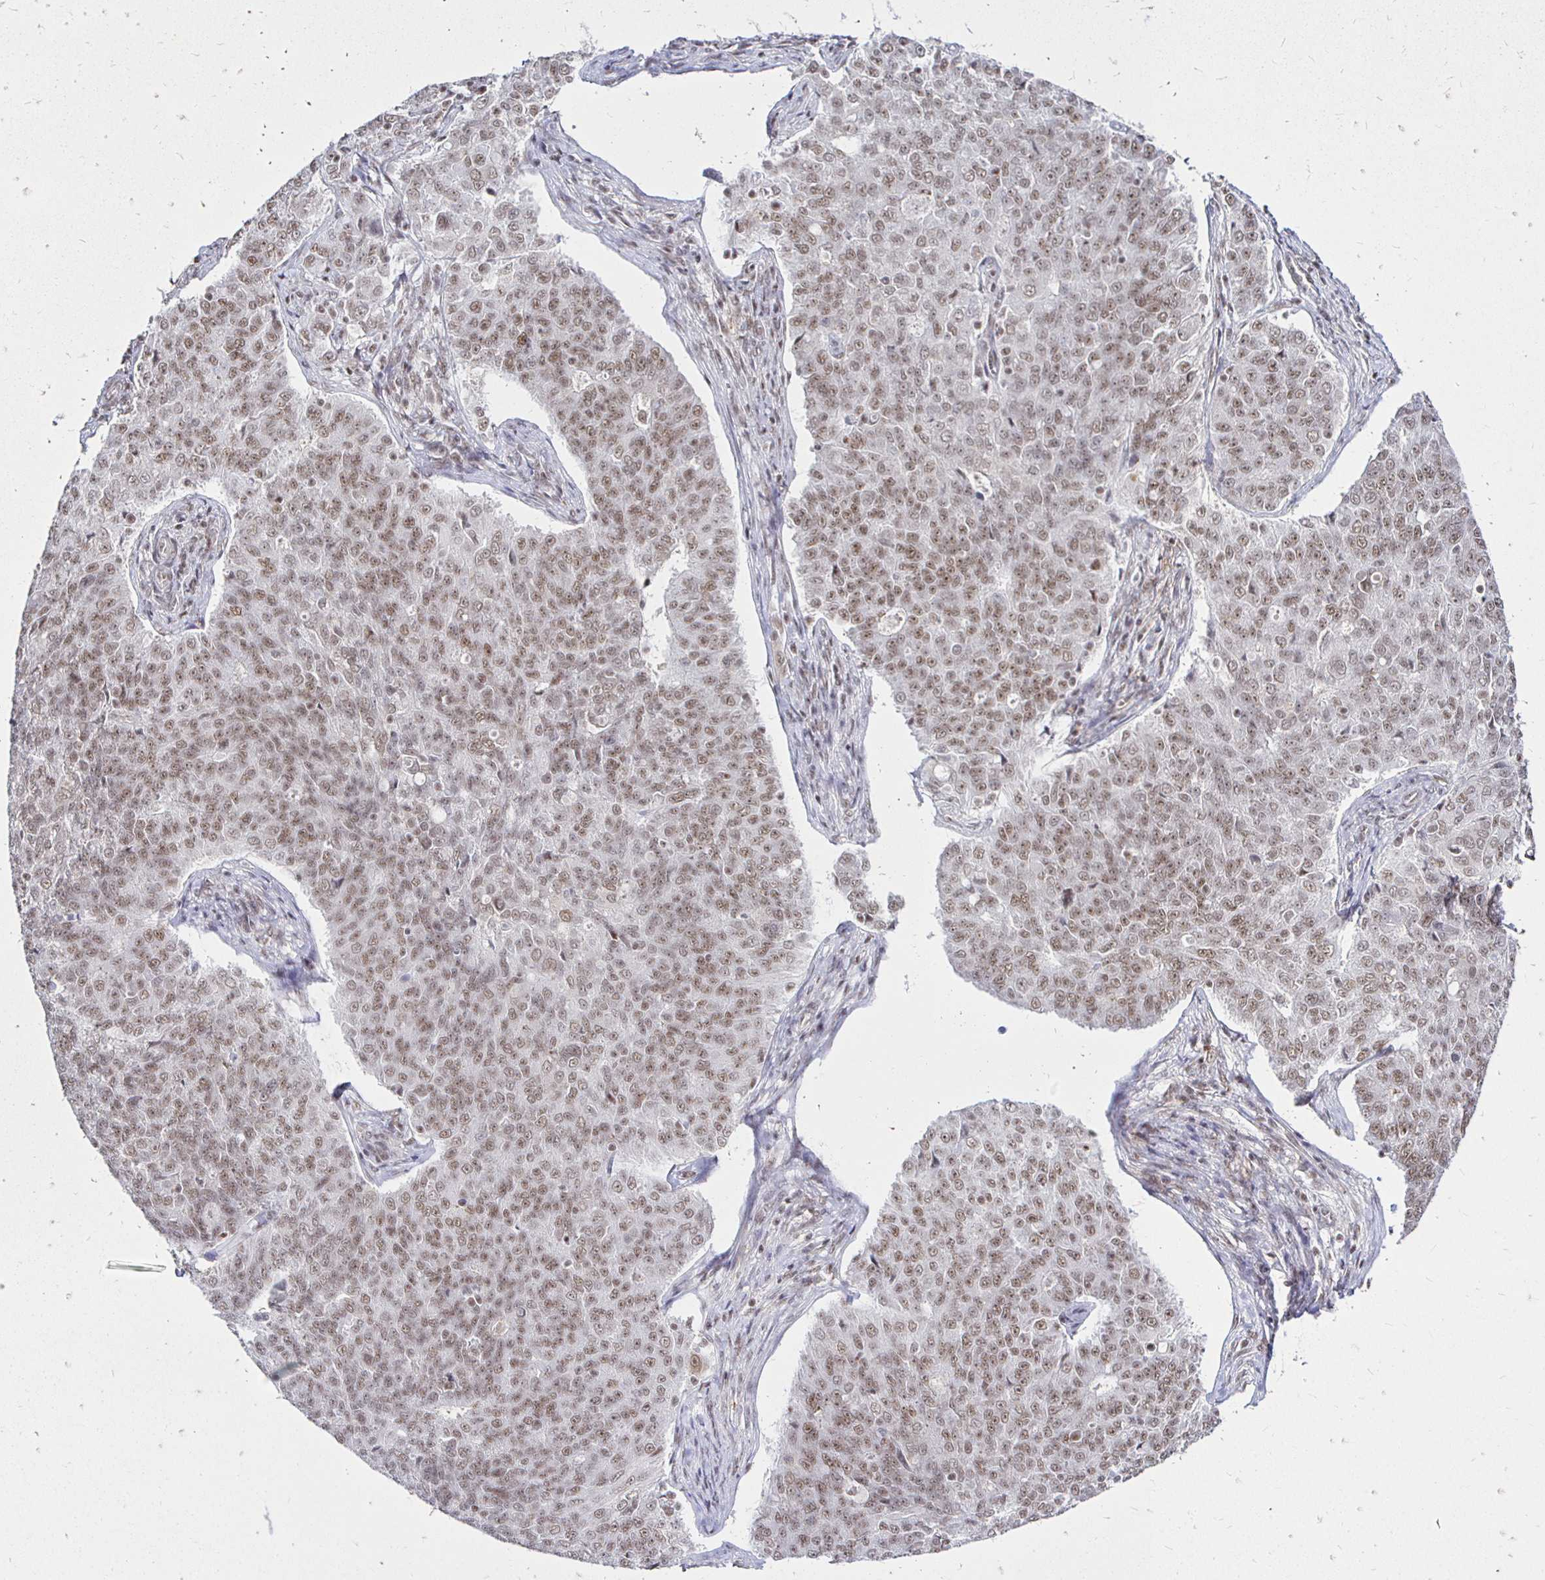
{"staining": {"intensity": "moderate", "quantity": ">75%", "location": "nuclear"}, "tissue": "endometrial cancer", "cell_type": "Tumor cells", "image_type": "cancer", "snomed": [{"axis": "morphology", "description": "Adenocarcinoma, NOS"}, {"axis": "topography", "description": "Endometrium"}], "caption": "Protein expression analysis of endometrial cancer (adenocarcinoma) reveals moderate nuclear staining in approximately >75% of tumor cells.", "gene": "SIN3A", "patient": {"sex": "female", "age": 43}}